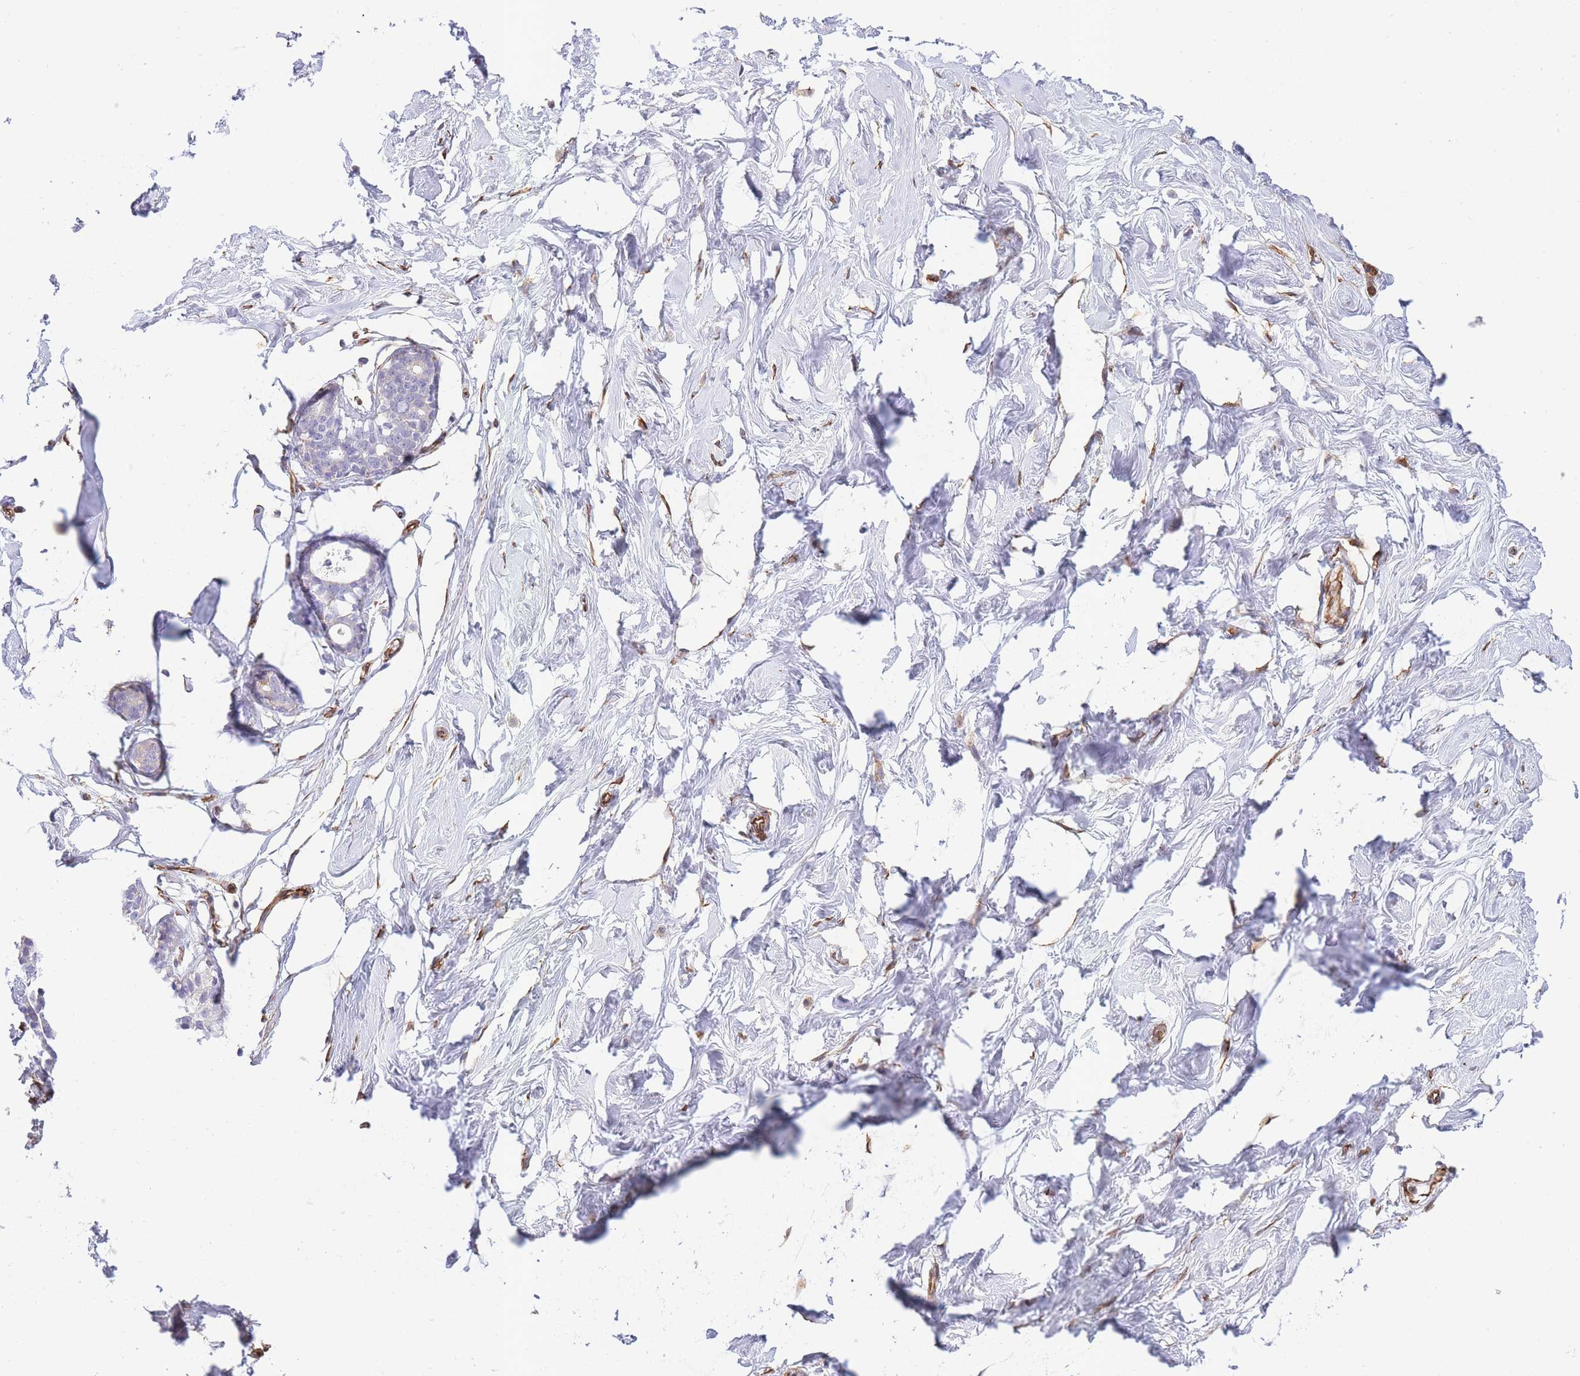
{"staining": {"intensity": "negative", "quantity": "none", "location": "none"}, "tissue": "breast", "cell_type": "Adipocytes", "image_type": "normal", "snomed": [{"axis": "morphology", "description": "Normal tissue, NOS"}, {"axis": "morphology", "description": "Adenoma, NOS"}, {"axis": "topography", "description": "Breast"}], "caption": "Image shows no significant protein positivity in adipocytes of normal breast.", "gene": "ECPAS", "patient": {"sex": "female", "age": 23}}